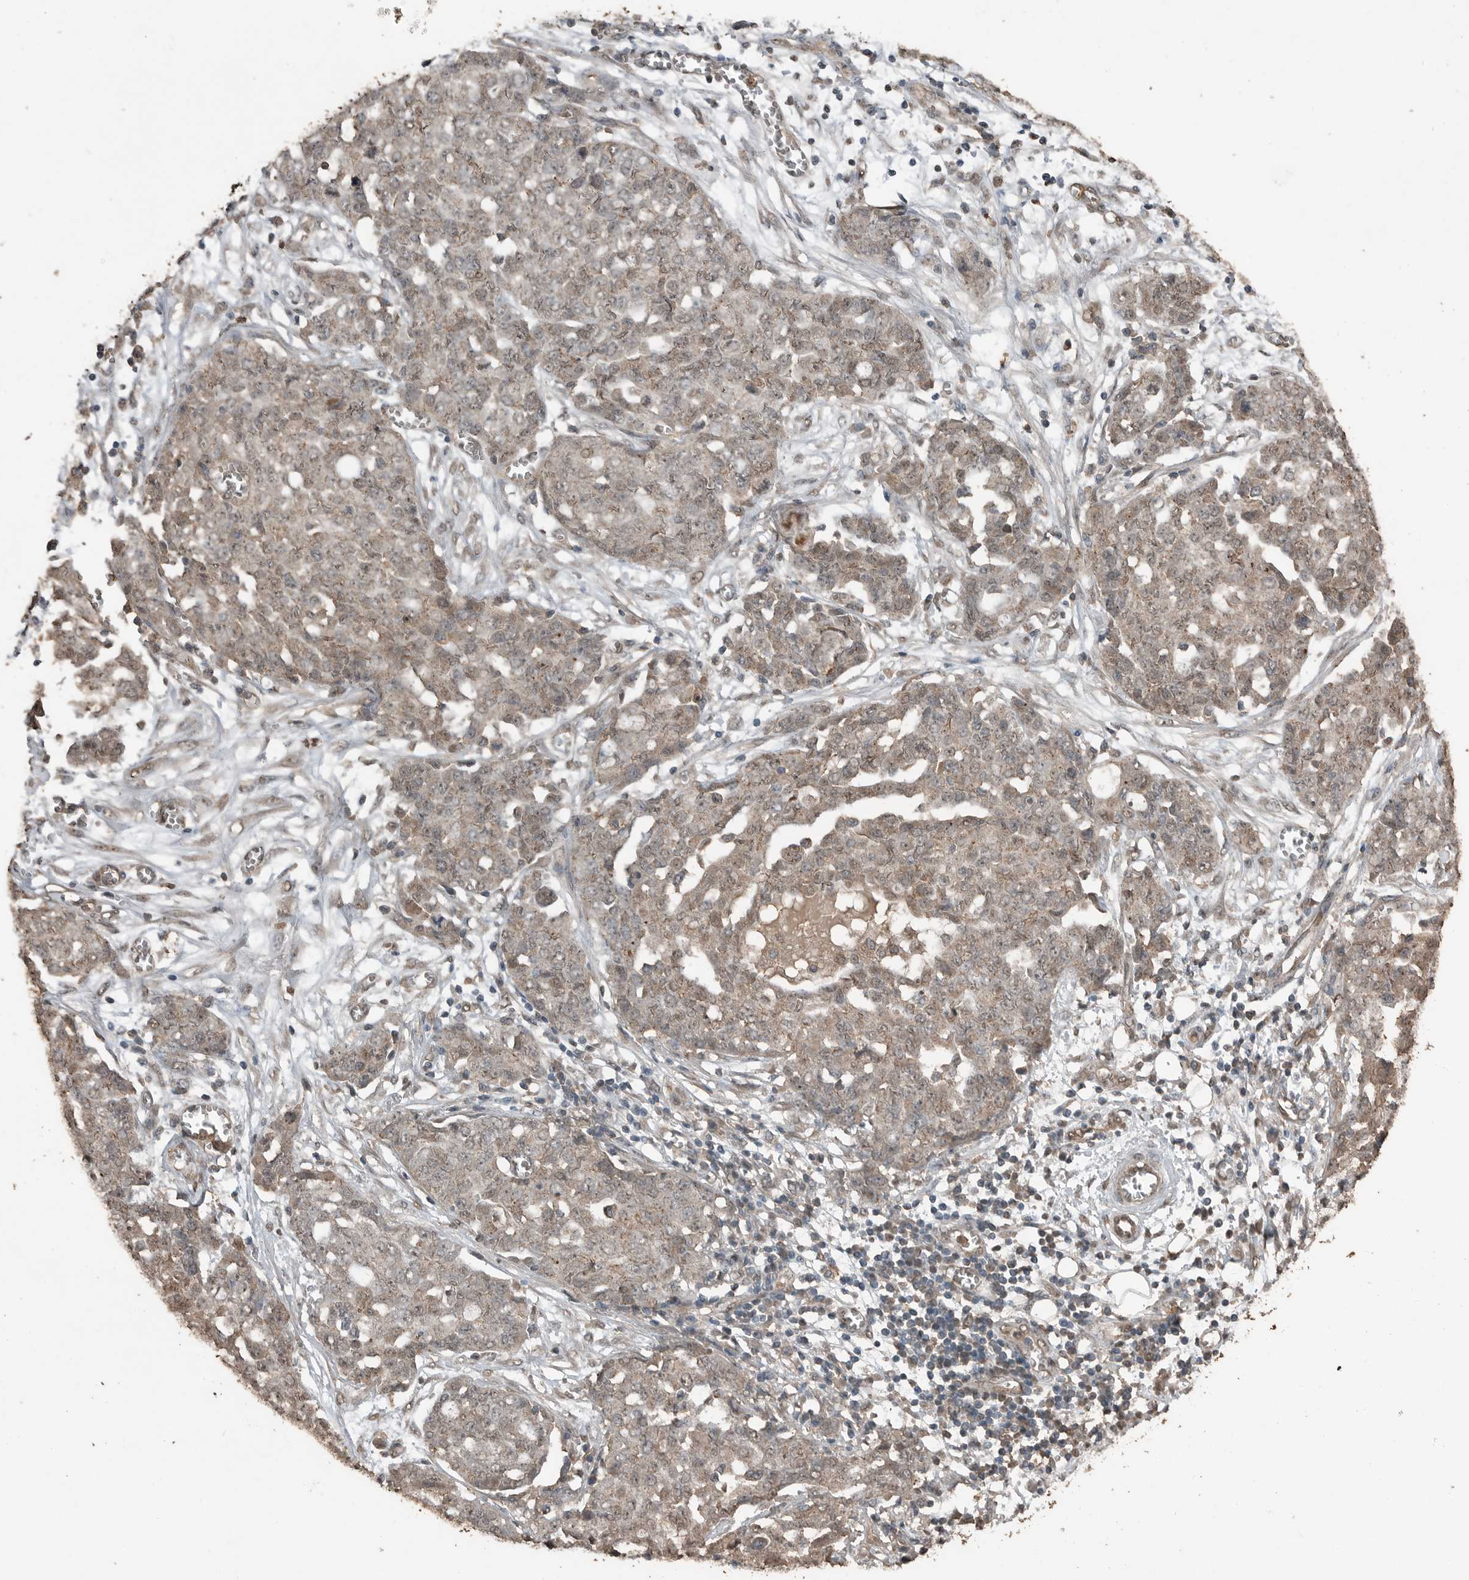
{"staining": {"intensity": "weak", "quantity": ">75%", "location": "cytoplasmic/membranous,nuclear"}, "tissue": "ovarian cancer", "cell_type": "Tumor cells", "image_type": "cancer", "snomed": [{"axis": "morphology", "description": "Cystadenocarcinoma, serous, NOS"}, {"axis": "topography", "description": "Soft tissue"}, {"axis": "topography", "description": "Ovary"}], "caption": "Protein staining of ovarian serous cystadenocarcinoma tissue reveals weak cytoplasmic/membranous and nuclear positivity in about >75% of tumor cells.", "gene": "BLZF1", "patient": {"sex": "female", "age": 57}}